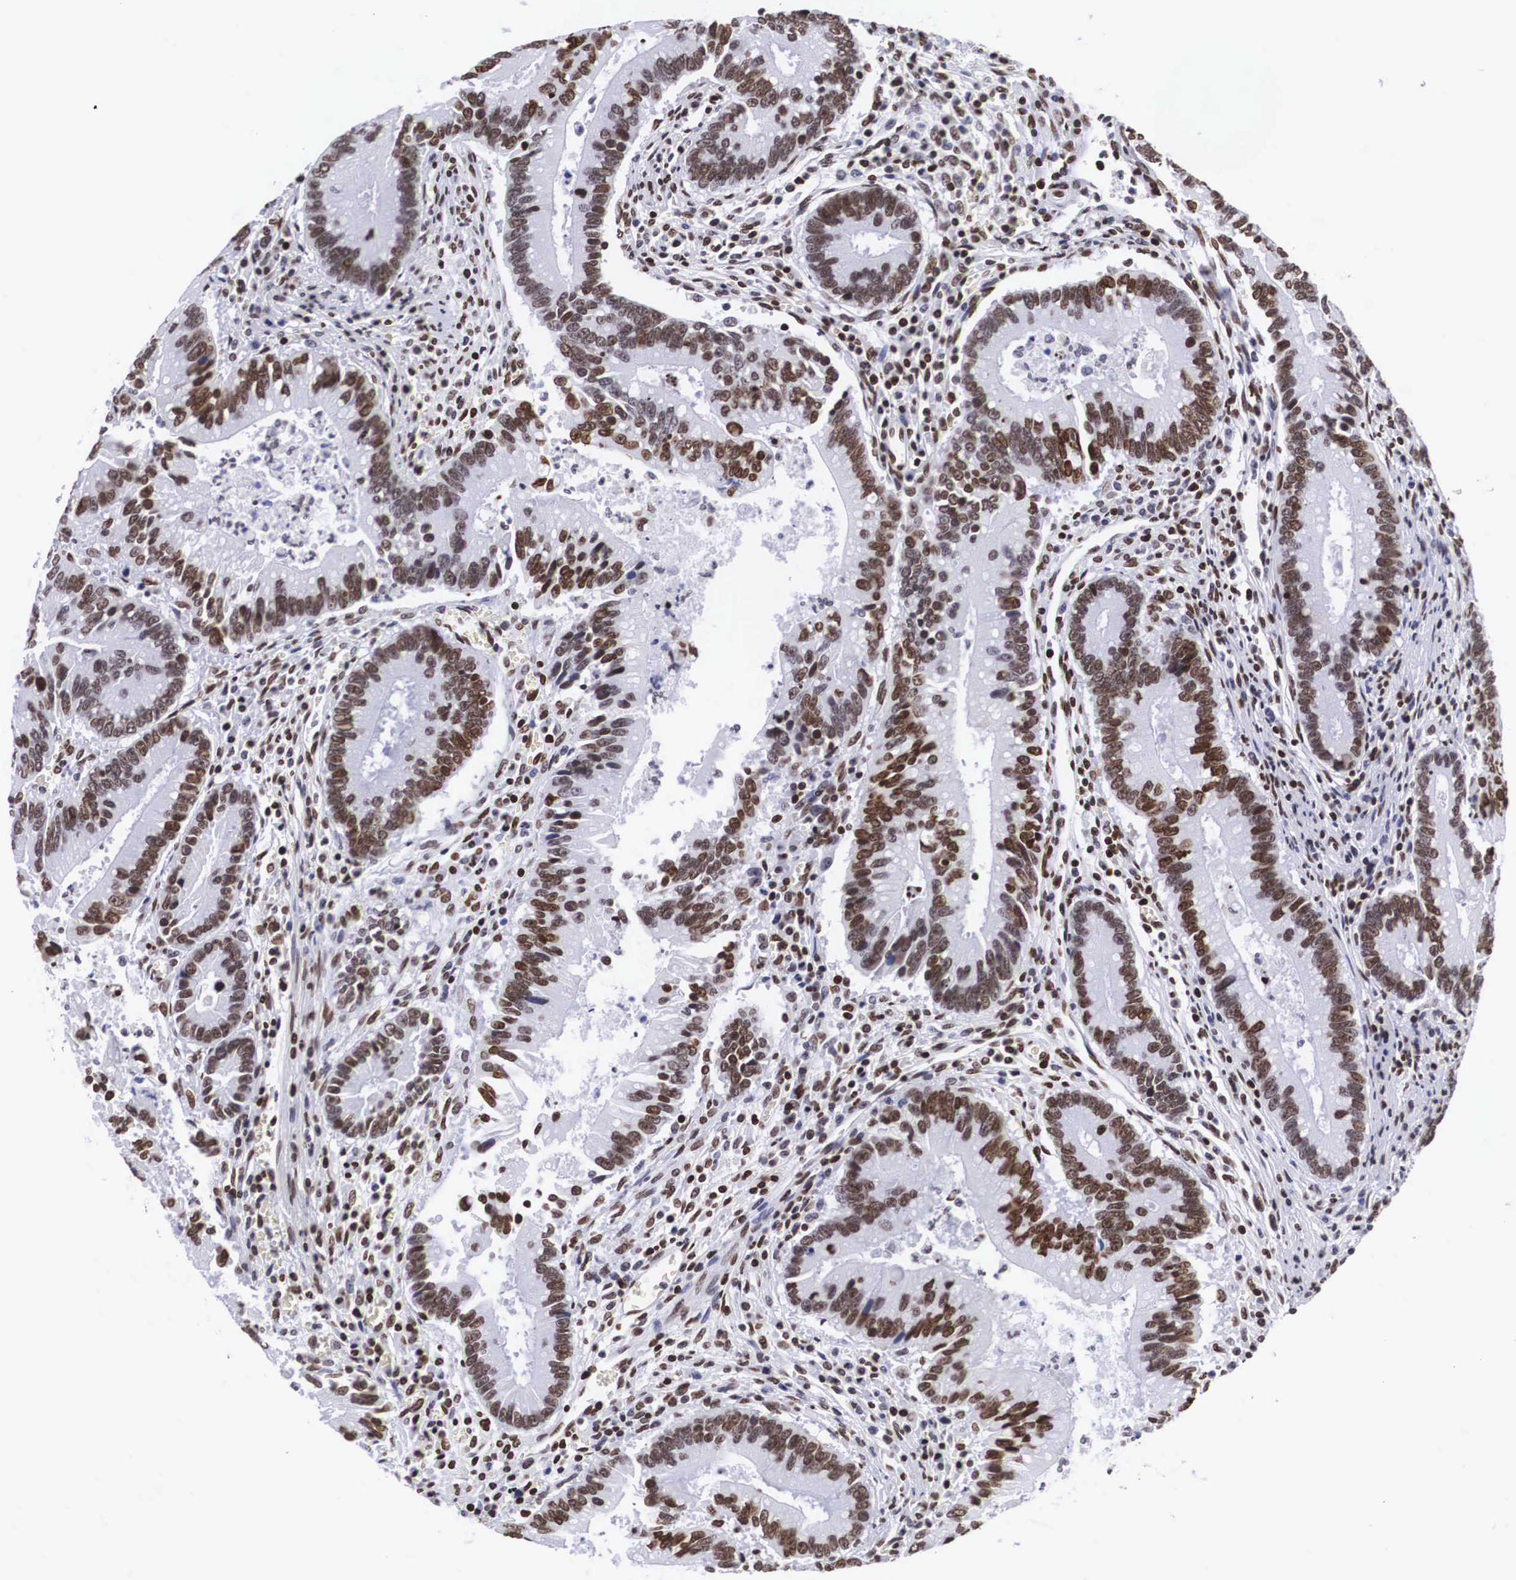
{"staining": {"intensity": "strong", "quantity": ">75%", "location": "nuclear"}, "tissue": "colorectal cancer", "cell_type": "Tumor cells", "image_type": "cancer", "snomed": [{"axis": "morphology", "description": "Adenocarcinoma, NOS"}, {"axis": "topography", "description": "Rectum"}], "caption": "A high-resolution micrograph shows IHC staining of colorectal cancer (adenocarcinoma), which shows strong nuclear expression in about >75% of tumor cells.", "gene": "MECP2", "patient": {"sex": "female", "age": 81}}